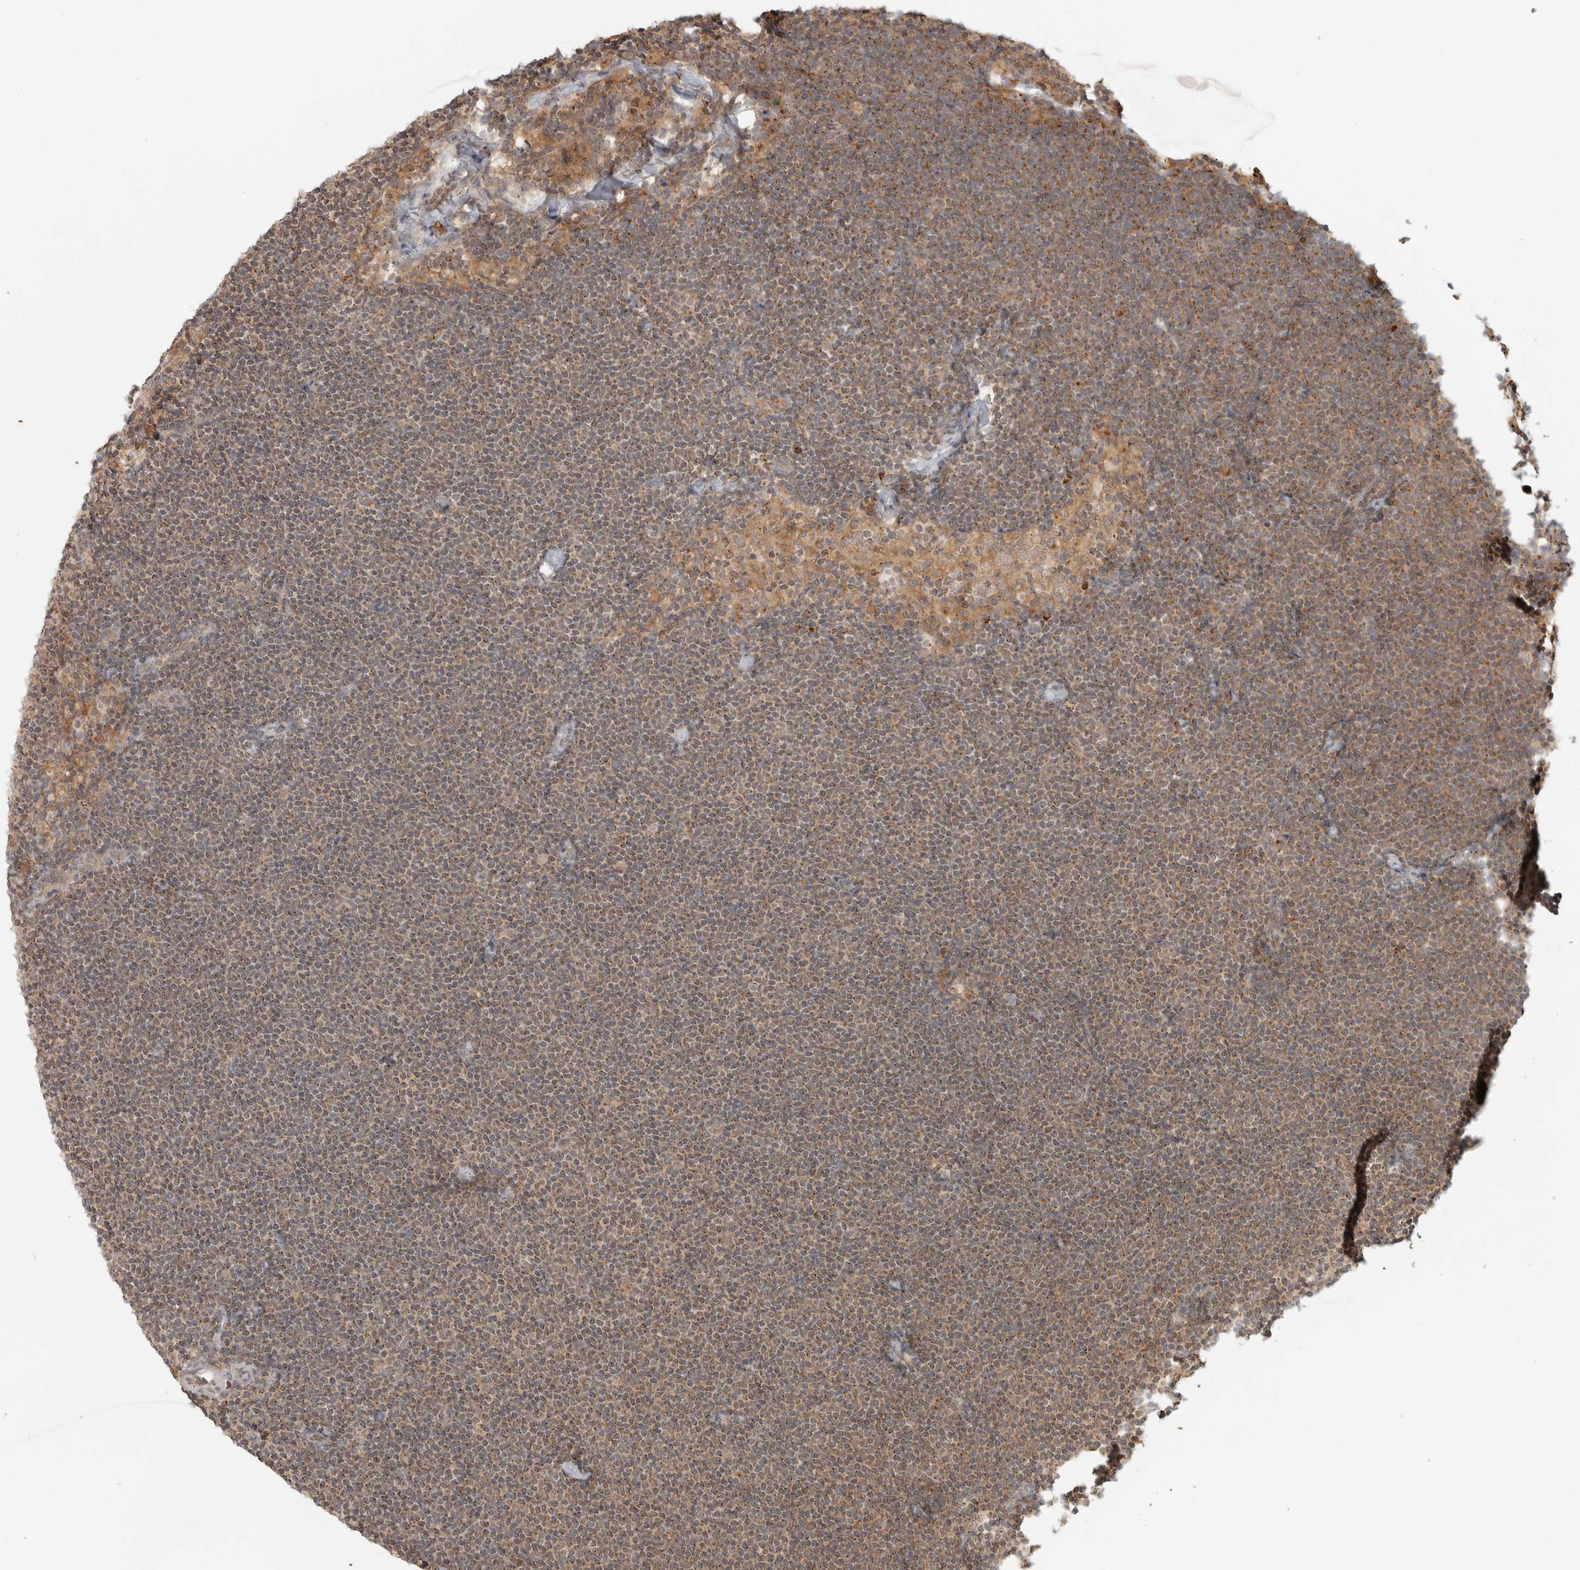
{"staining": {"intensity": "moderate", "quantity": ">75%", "location": "cytoplasmic/membranous"}, "tissue": "lymphoma", "cell_type": "Tumor cells", "image_type": "cancer", "snomed": [{"axis": "morphology", "description": "Malignant lymphoma, non-Hodgkin's type, Low grade"}, {"axis": "topography", "description": "Lymph node"}], "caption": "Immunohistochemistry of lymphoma demonstrates medium levels of moderate cytoplasmic/membranous staining in approximately >75% of tumor cells.", "gene": "COPA", "patient": {"sex": "female", "age": 53}}